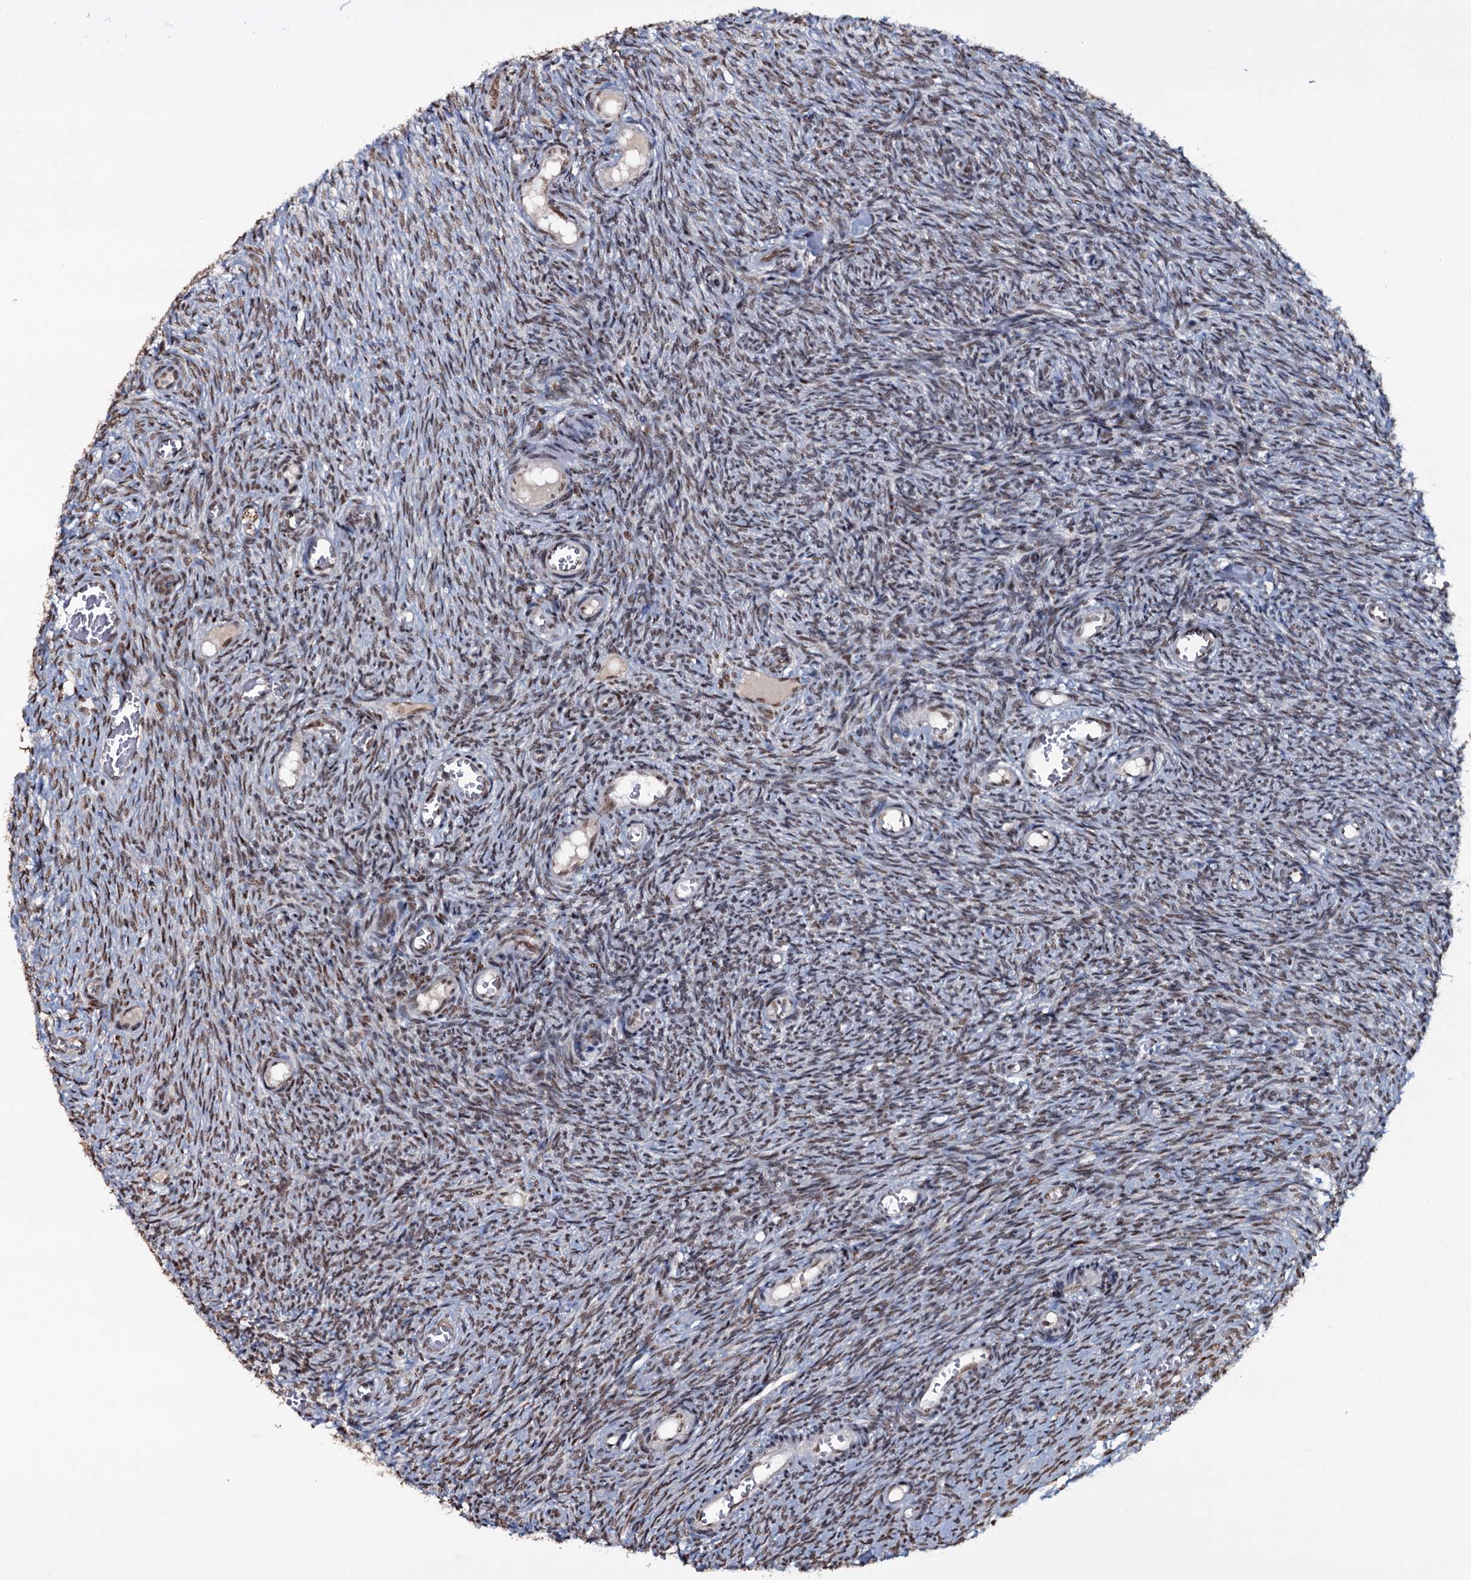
{"staining": {"intensity": "moderate", "quantity": ">75%", "location": "nuclear"}, "tissue": "ovary", "cell_type": "Follicle cells", "image_type": "normal", "snomed": [{"axis": "morphology", "description": "Normal tissue, NOS"}, {"axis": "topography", "description": "Ovary"}], "caption": "DAB (3,3'-diaminobenzidine) immunohistochemical staining of normal human ovary demonstrates moderate nuclear protein staining in approximately >75% of follicle cells.", "gene": "SH2D4B", "patient": {"sex": "female", "age": 44}}